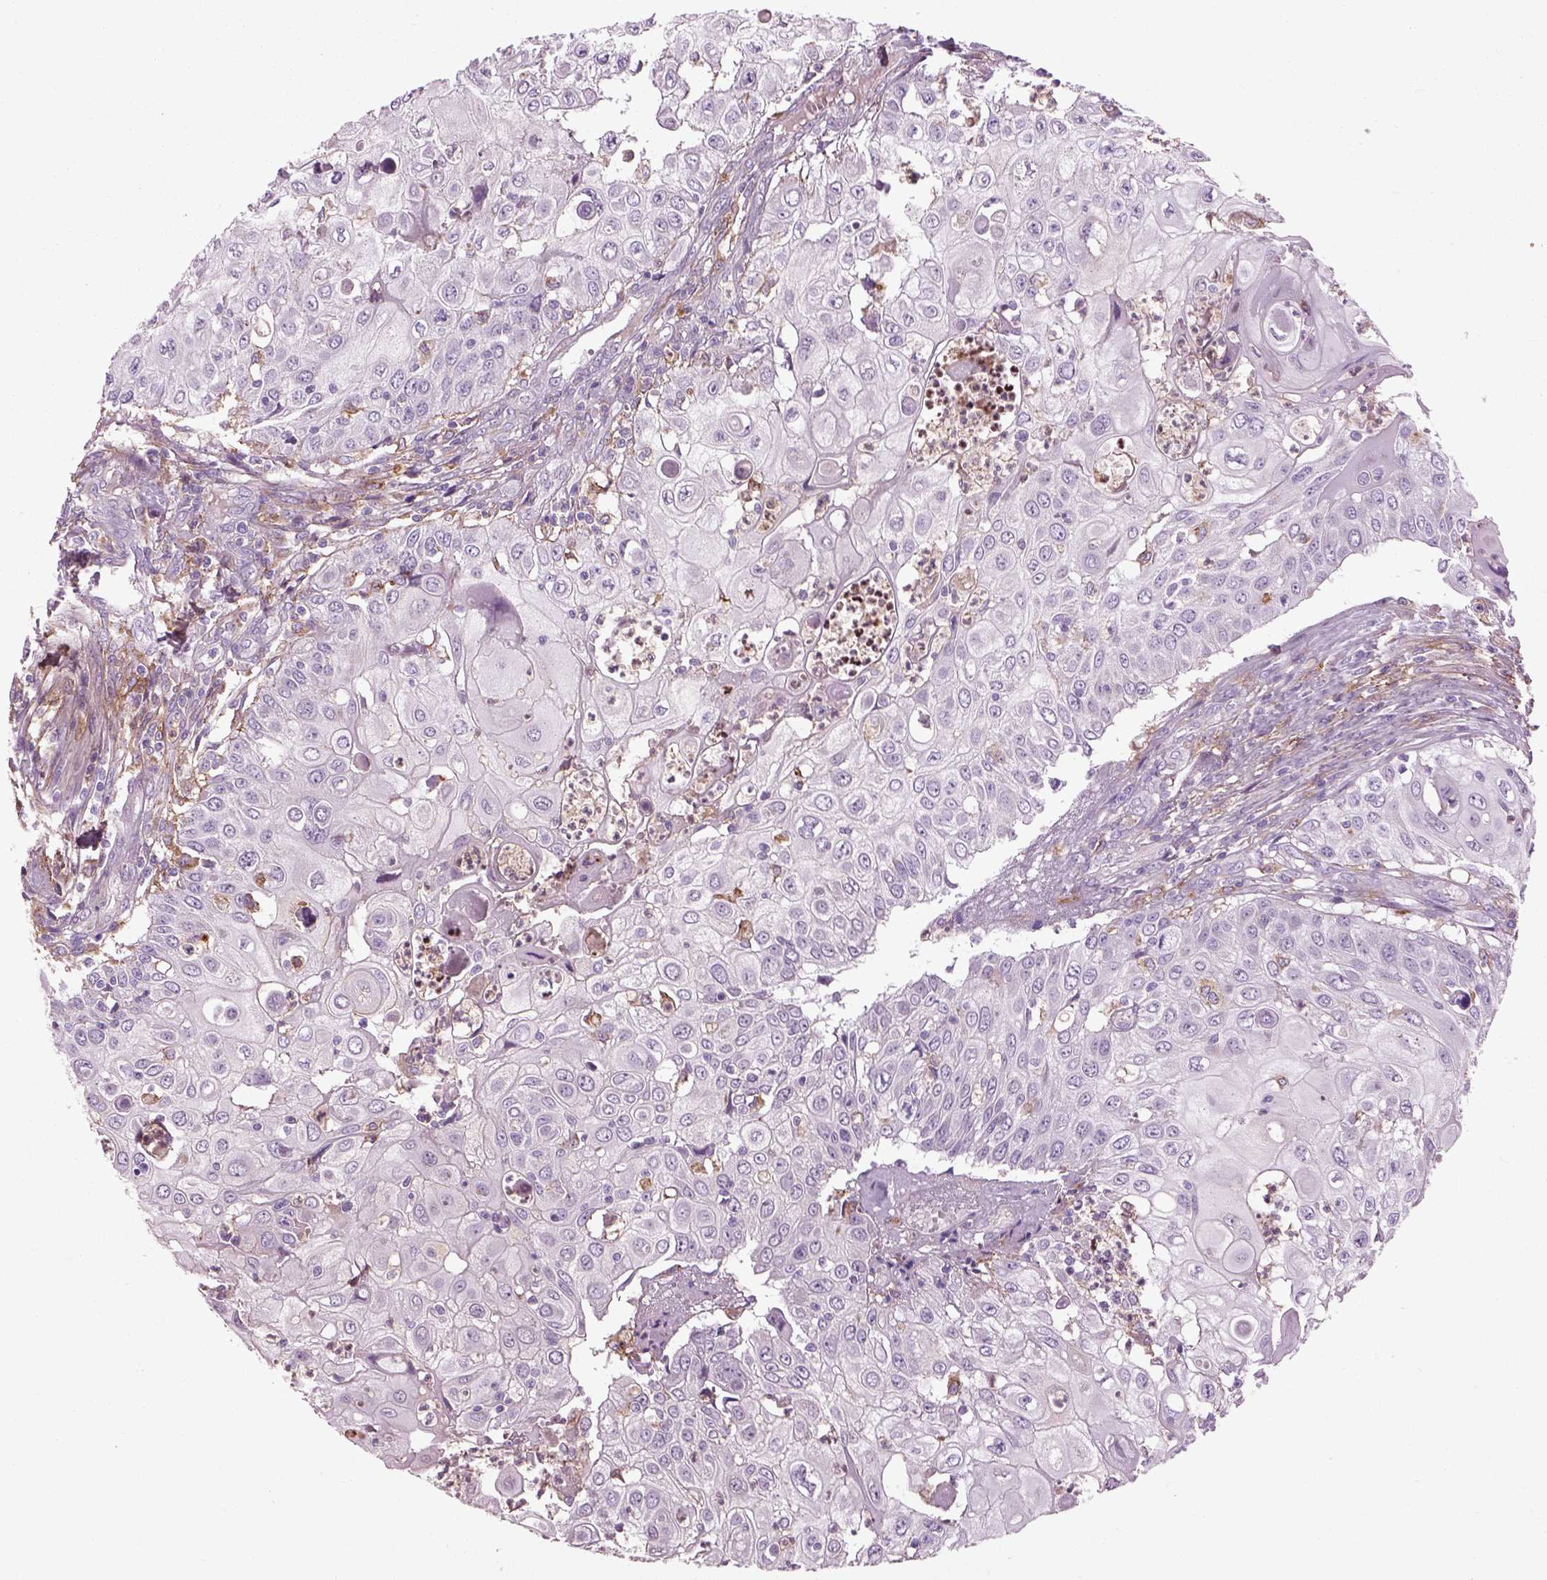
{"staining": {"intensity": "negative", "quantity": "none", "location": "none"}, "tissue": "urothelial cancer", "cell_type": "Tumor cells", "image_type": "cancer", "snomed": [{"axis": "morphology", "description": "Urothelial carcinoma, High grade"}, {"axis": "topography", "description": "Urinary bladder"}], "caption": "Immunohistochemistry (IHC) photomicrograph of neoplastic tissue: human high-grade urothelial carcinoma stained with DAB displays no significant protein expression in tumor cells.", "gene": "EMILIN2", "patient": {"sex": "female", "age": 79}}